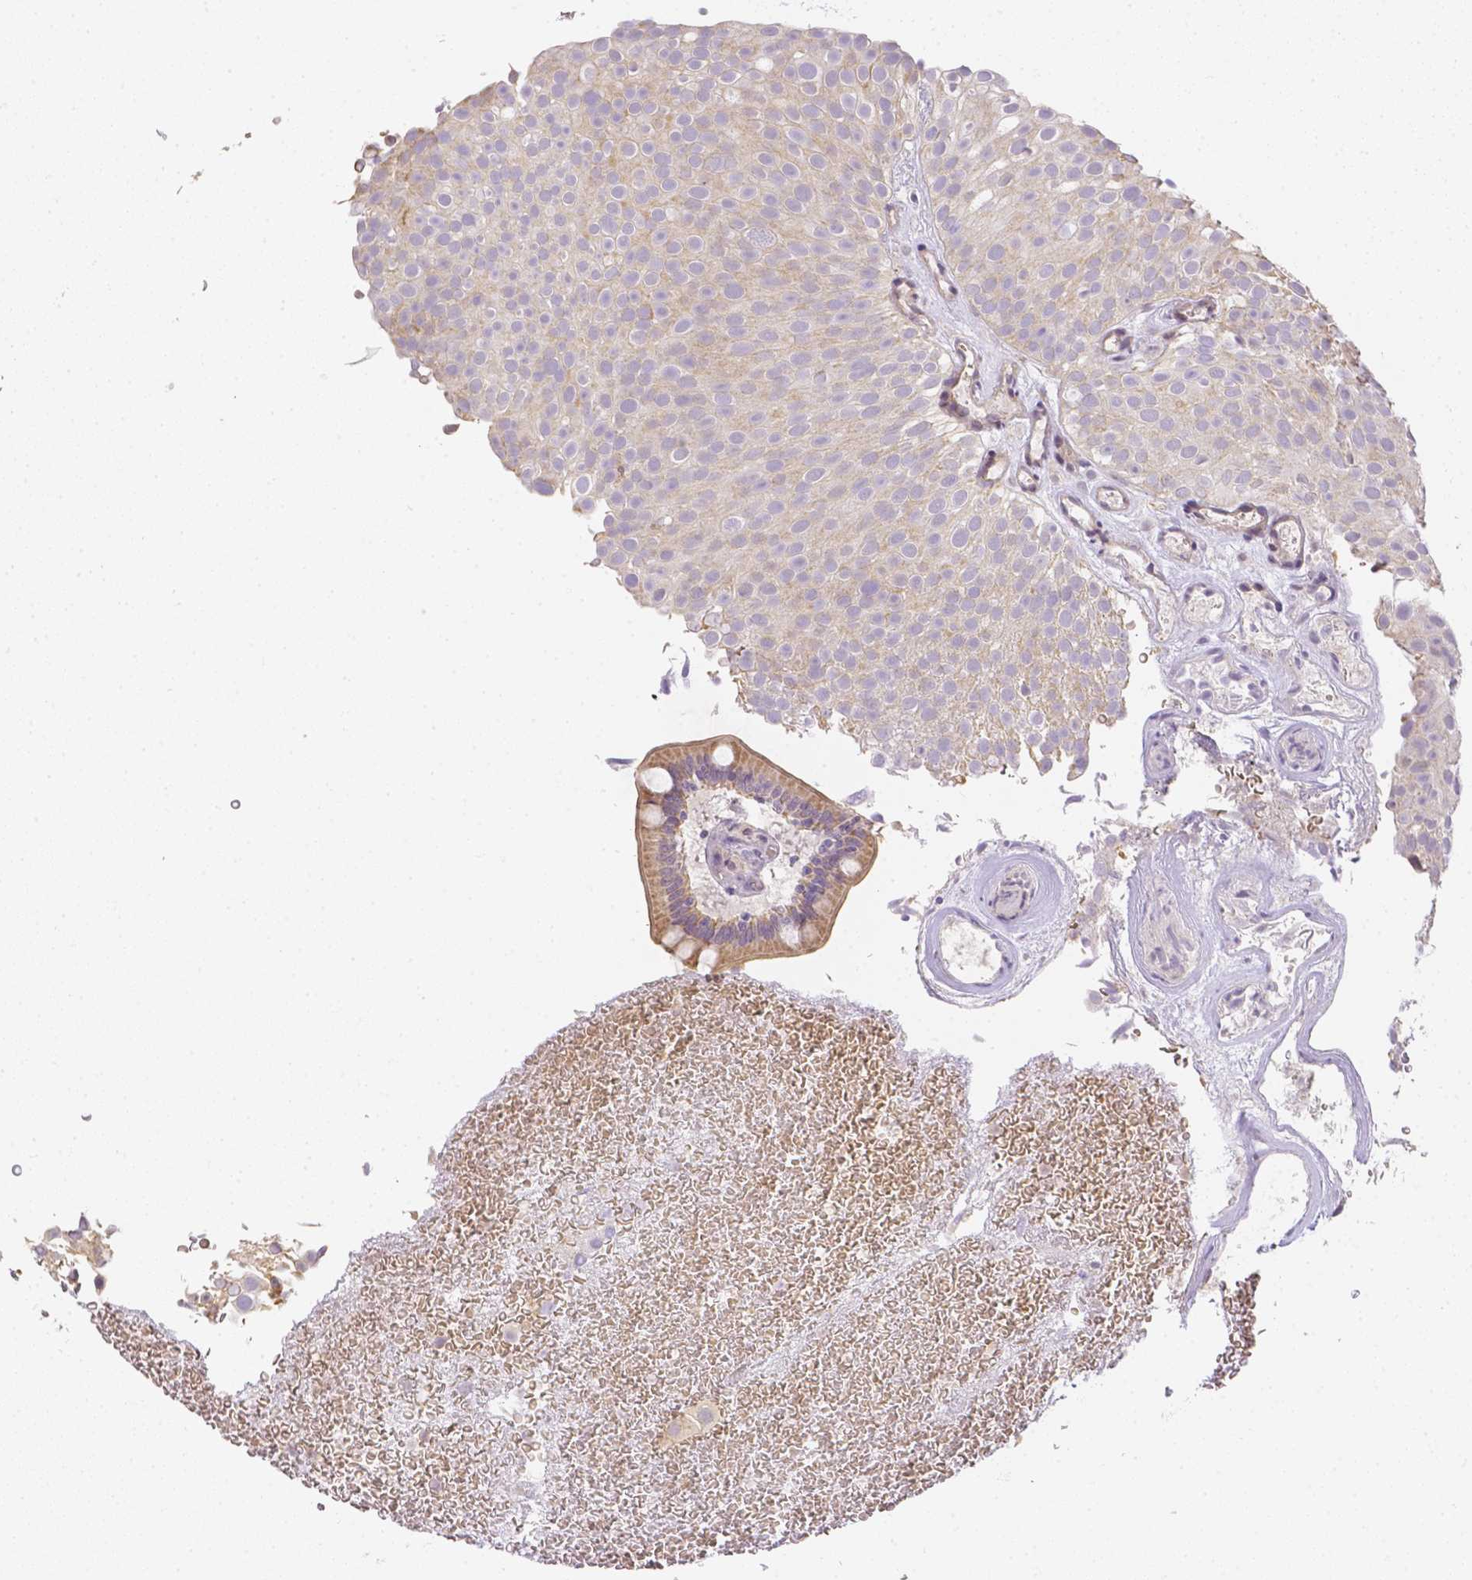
{"staining": {"intensity": "negative", "quantity": "none", "location": "none"}, "tissue": "urothelial cancer", "cell_type": "Tumor cells", "image_type": "cancer", "snomed": [{"axis": "morphology", "description": "Urothelial carcinoma, Low grade"}, {"axis": "topography", "description": "Urinary bladder"}], "caption": "Tumor cells are negative for protein expression in human urothelial carcinoma (low-grade). (Stains: DAB (3,3'-diaminobenzidine) immunohistochemistry (IHC) with hematoxylin counter stain, Microscopy: brightfield microscopy at high magnification).", "gene": "ZNF280B", "patient": {"sex": "male", "age": 78}}